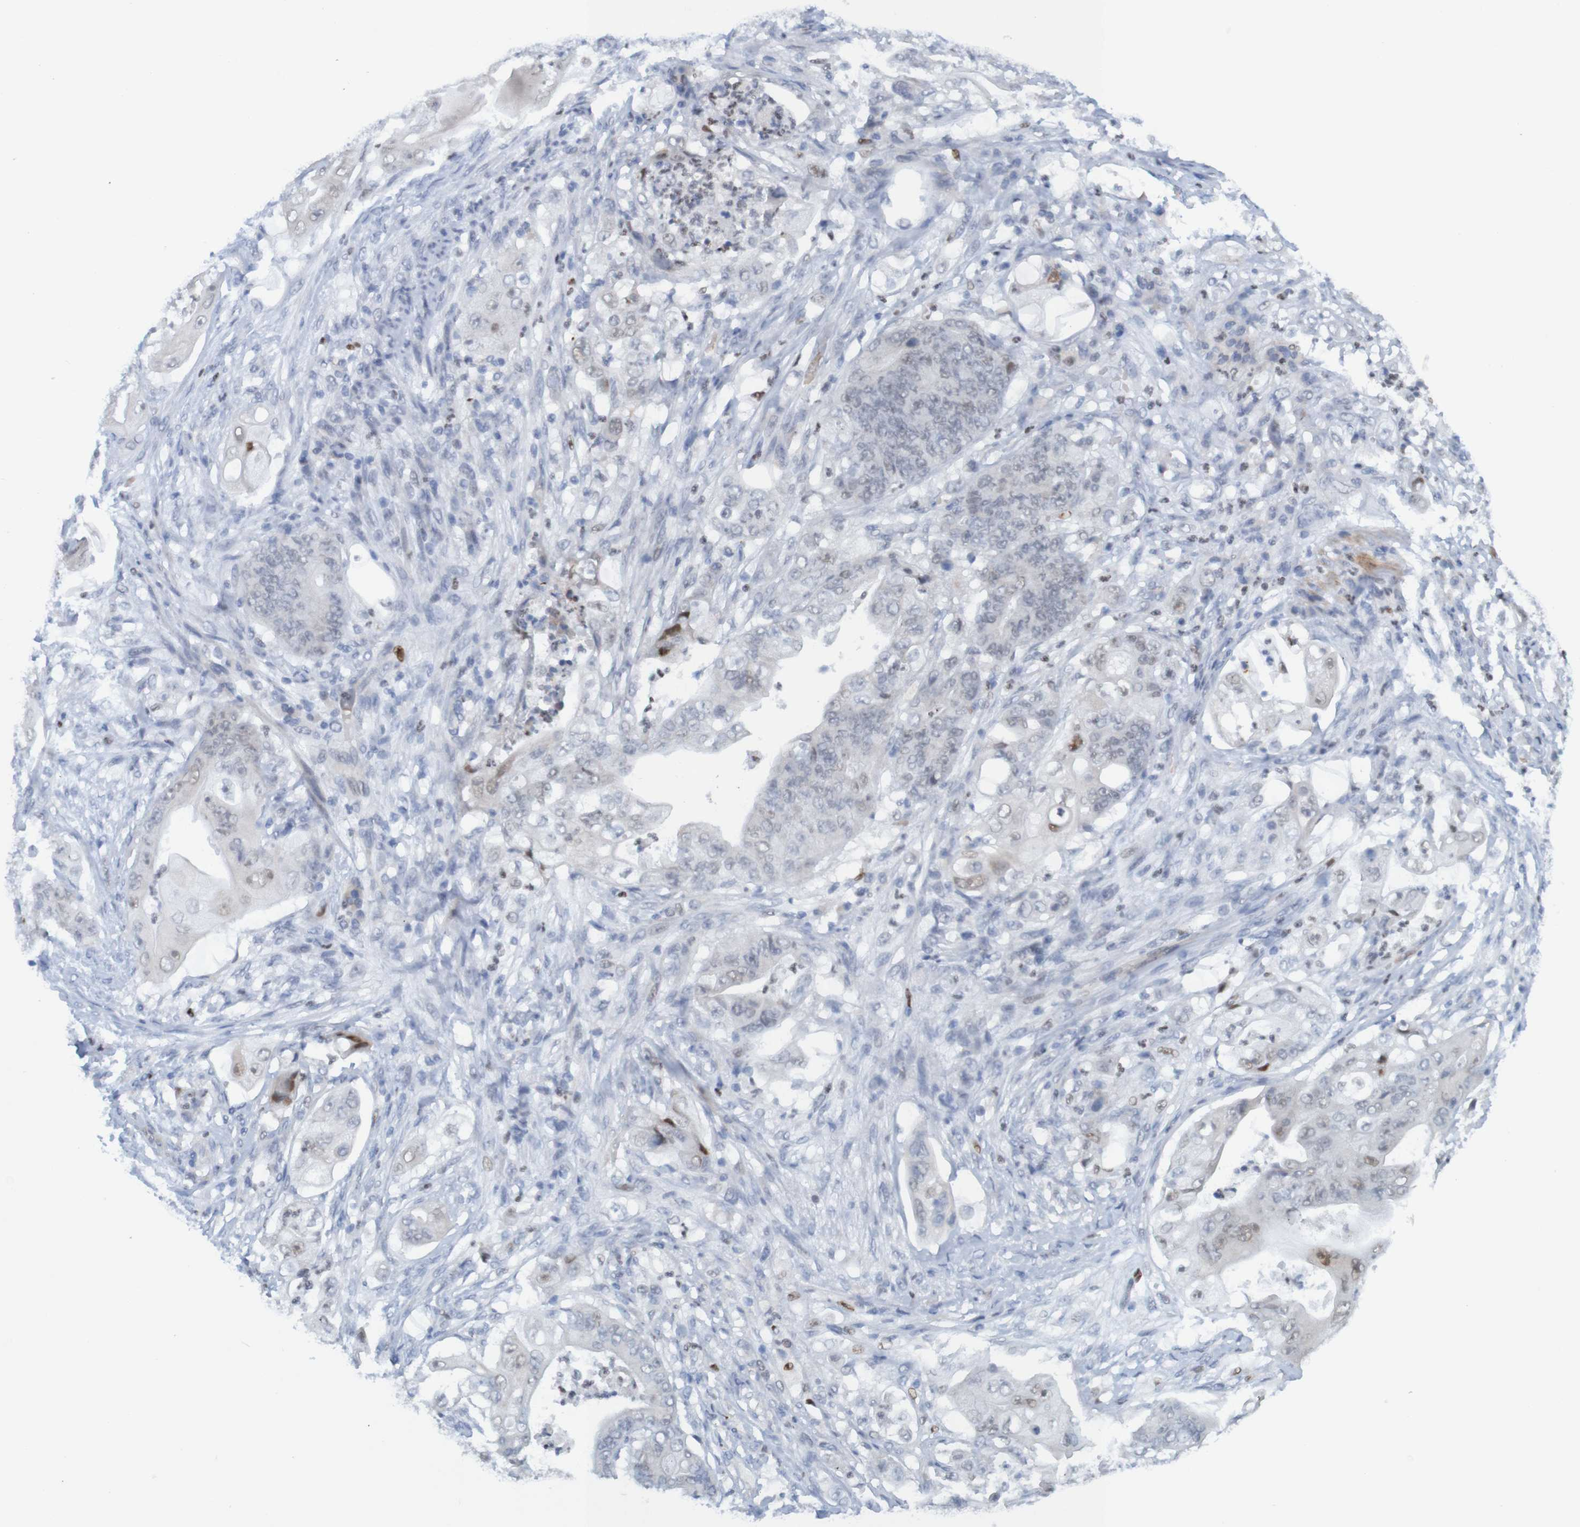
{"staining": {"intensity": "weak", "quantity": "<25%", "location": "nuclear"}, "tissue": "stomach cancer", "cell_type": "Tumor cells", "image_type": "cancer", "snomed": [{"axis": "morphology", "description": "Adenocarcinoma, NOS"}, {"axis": "topography", "description": "Stomach"}], "caption": "Protein analysis of adenocarcinoma (stomach) displays no significant expression in tumor cells. (Stains: DAB (3,3'-diaminobenzidine) IHC with hematoxylin counter stain, Microscopy: brightfield microscopy at high magnification).", "gene": "USP36", "patient": {"sex": "female", "age": 73}}